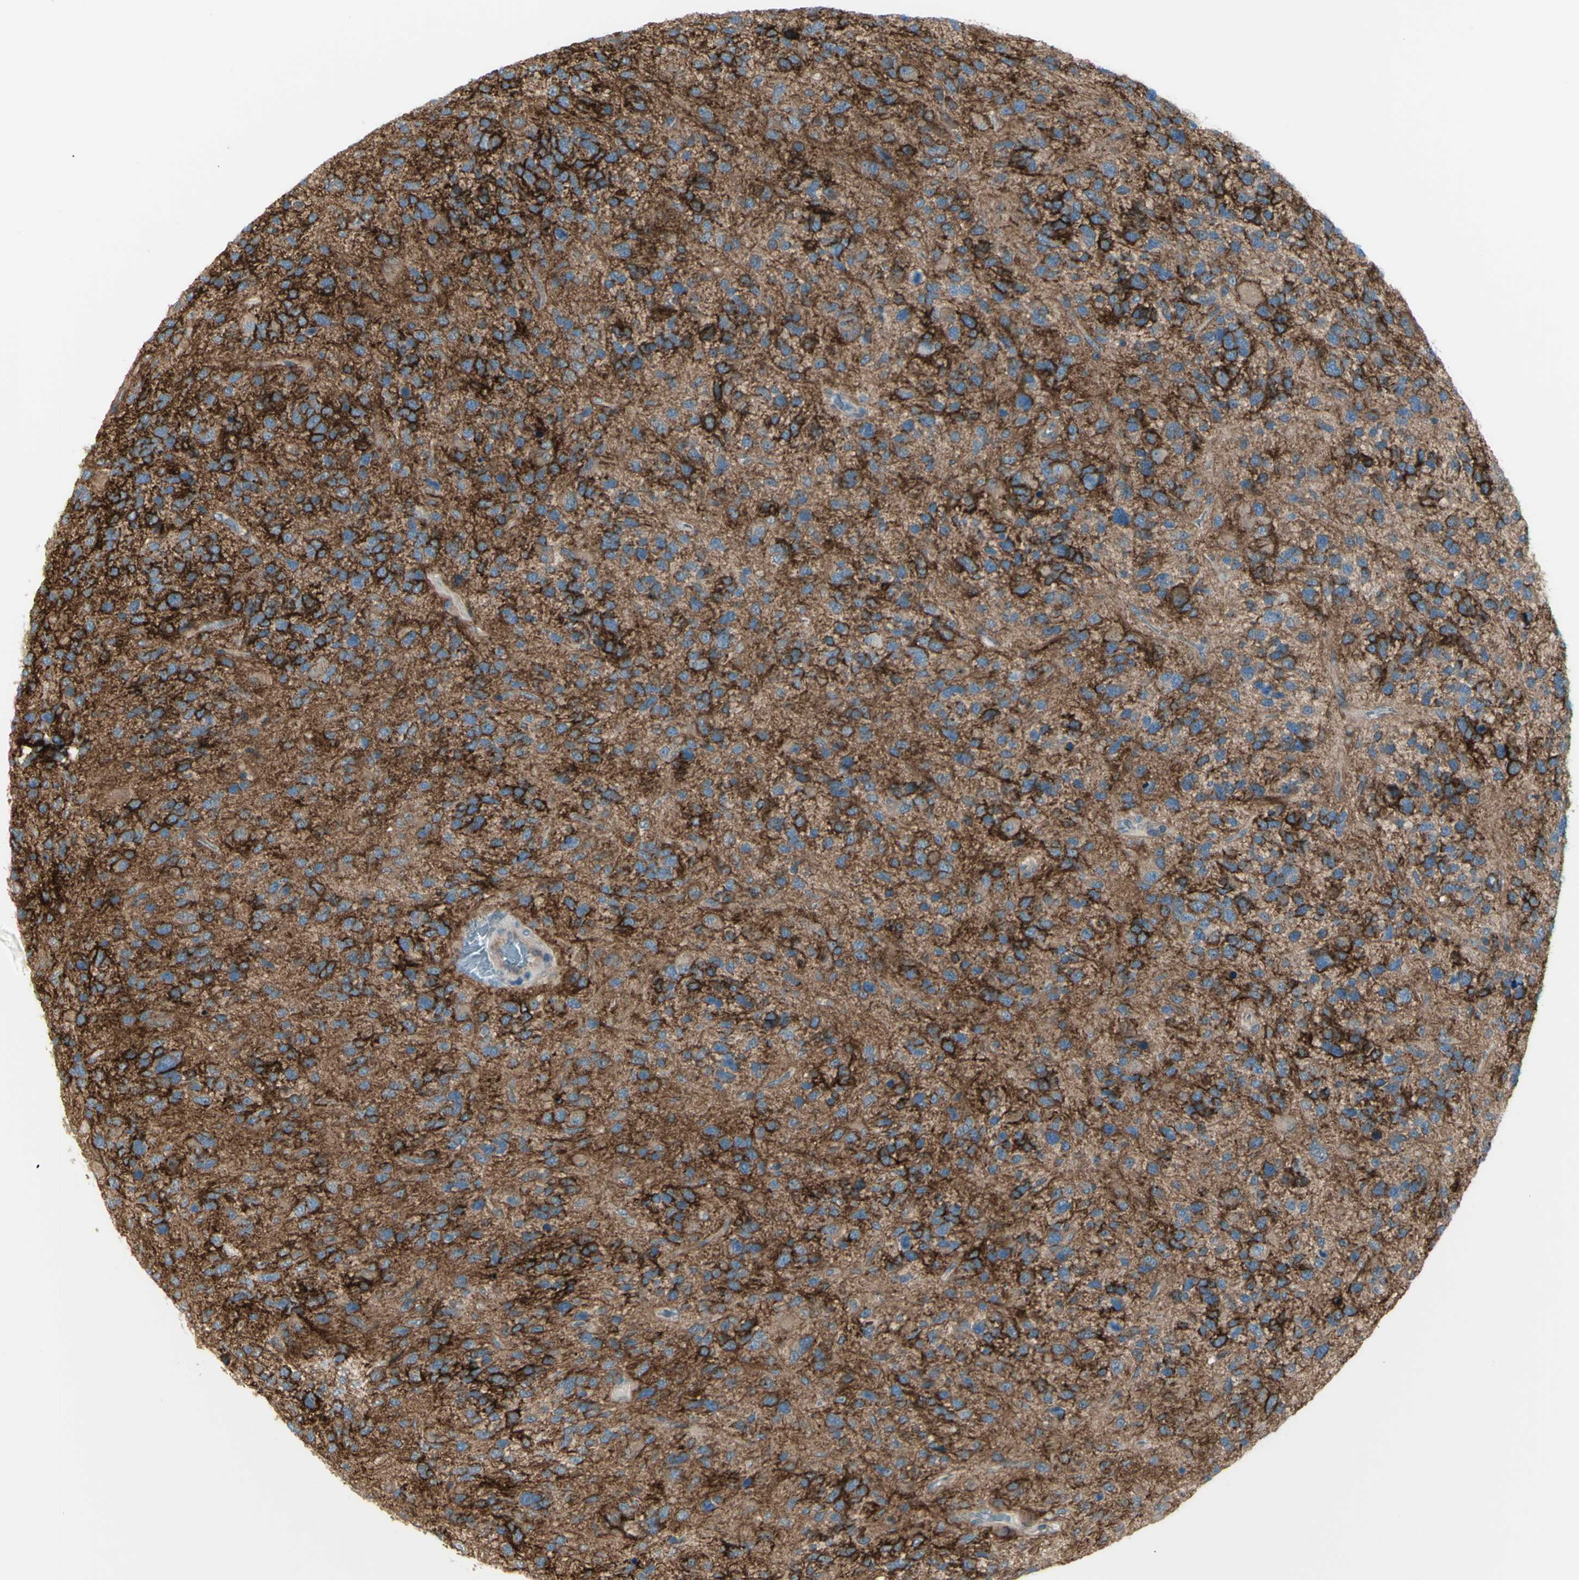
{"staining": {"intensity": "strong", "quantity": ">75%", "location": "cytoplasmic/membranous"}, "tissue": "glioma", "cell_type": "Tumor cells", "image_type": "cancer", "snomed": [{"axis": "morphology", "description": "Glioma, malignant, High grade"}, {"axis": "topography", "description": "Brain"}], "caption": "Immunohistochemistry of malignant glioma (high-grade) demonstrates high levels of strong cytoplasmic/membranous positivity in approximately >75% of tumor cells. The staining was performed using DAB to visualize the protein expression in brown, while the nuclei were stained in blue with hematoxylin (Magnification: 20x).", "gene": "NAXD", "patient": {"sex": "female", "age": 58}}